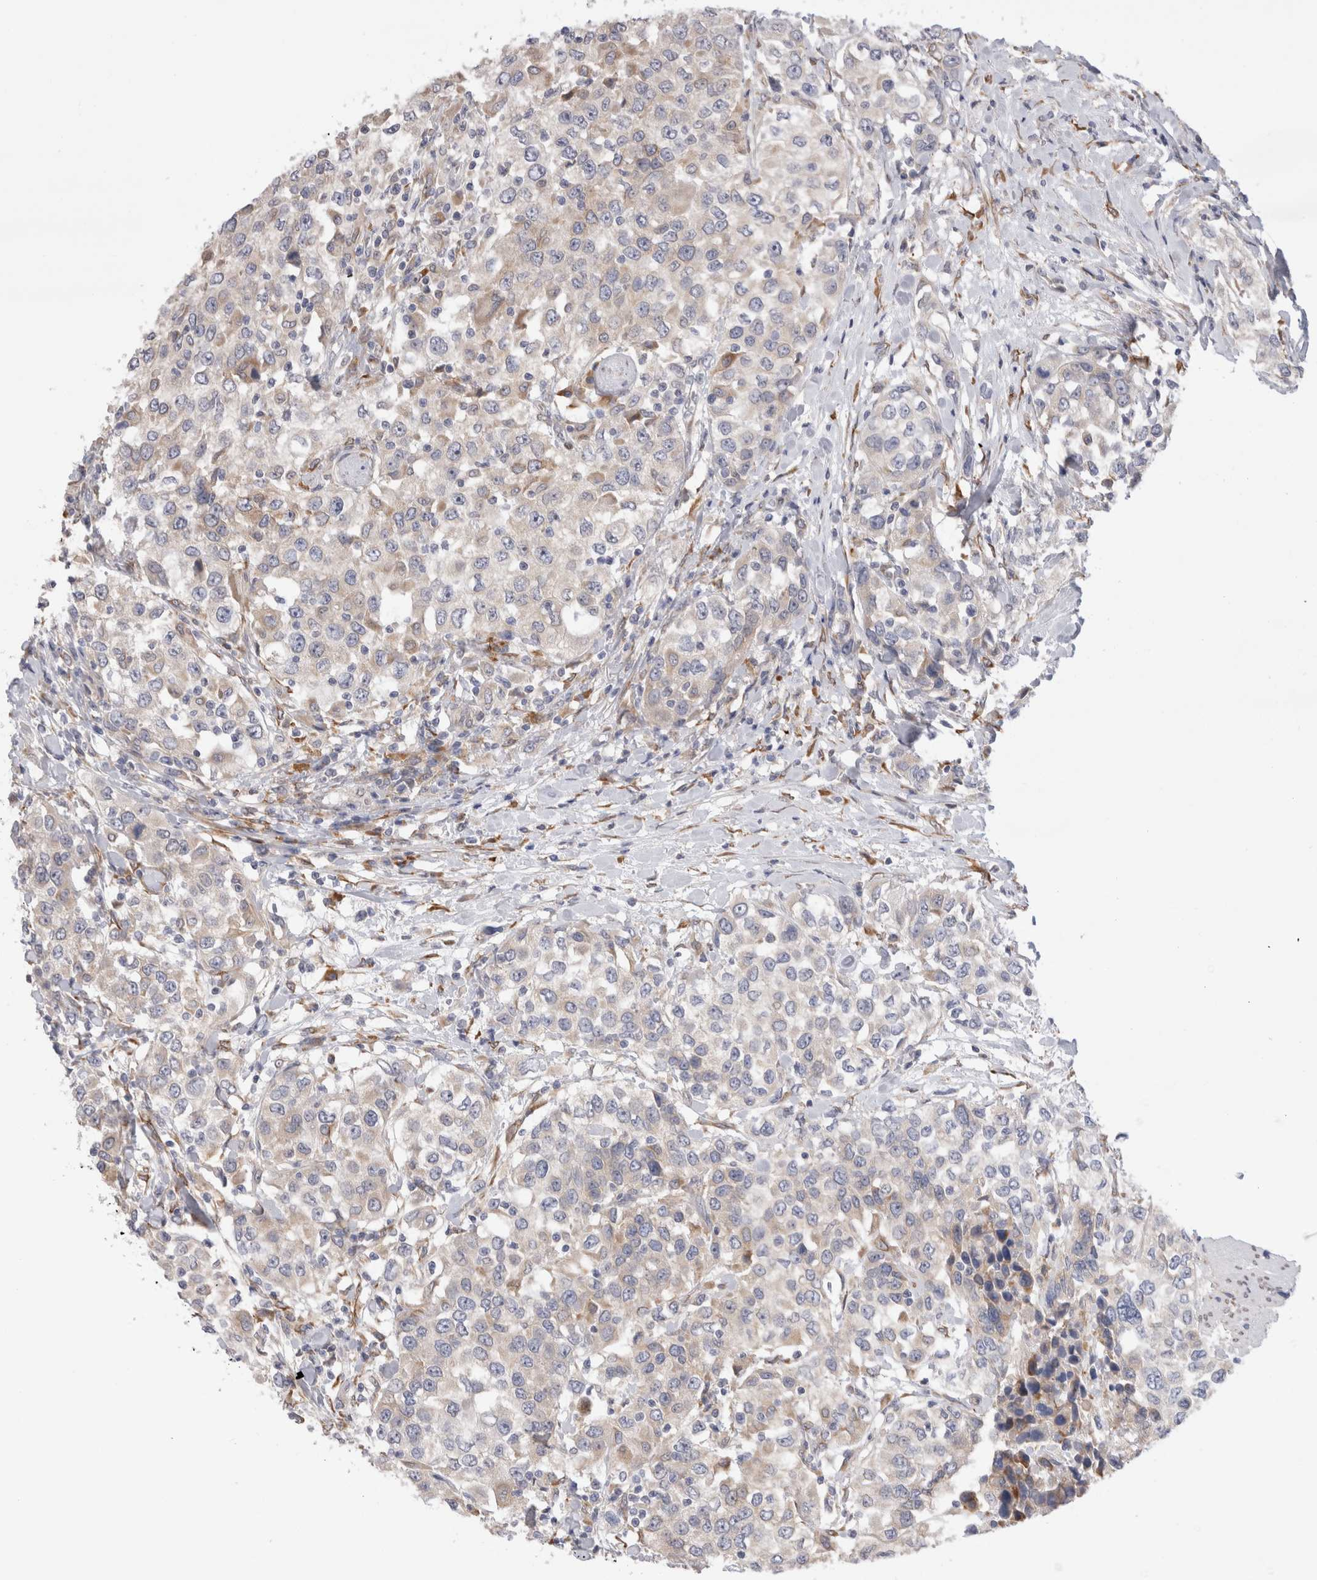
{"staining": {"intensity": "negative", "quantity": "none", "location": "none"}, "tissue": "urothelial cancer", "cell_type": "Tumor cells", "image_type": "cancer", "snomed": [{"axis": "morphology", "description": "Urothelial carcinoma, High grade"}, {"axis": "topography", "description": "Urinary bladder"}], "caption": "Urothelial cancer was stained to show a protein in brown. There is no significant positivity in tumor cells.", "gene": "VCPIP1", "patient": {"sex": "female", "age": 80}}